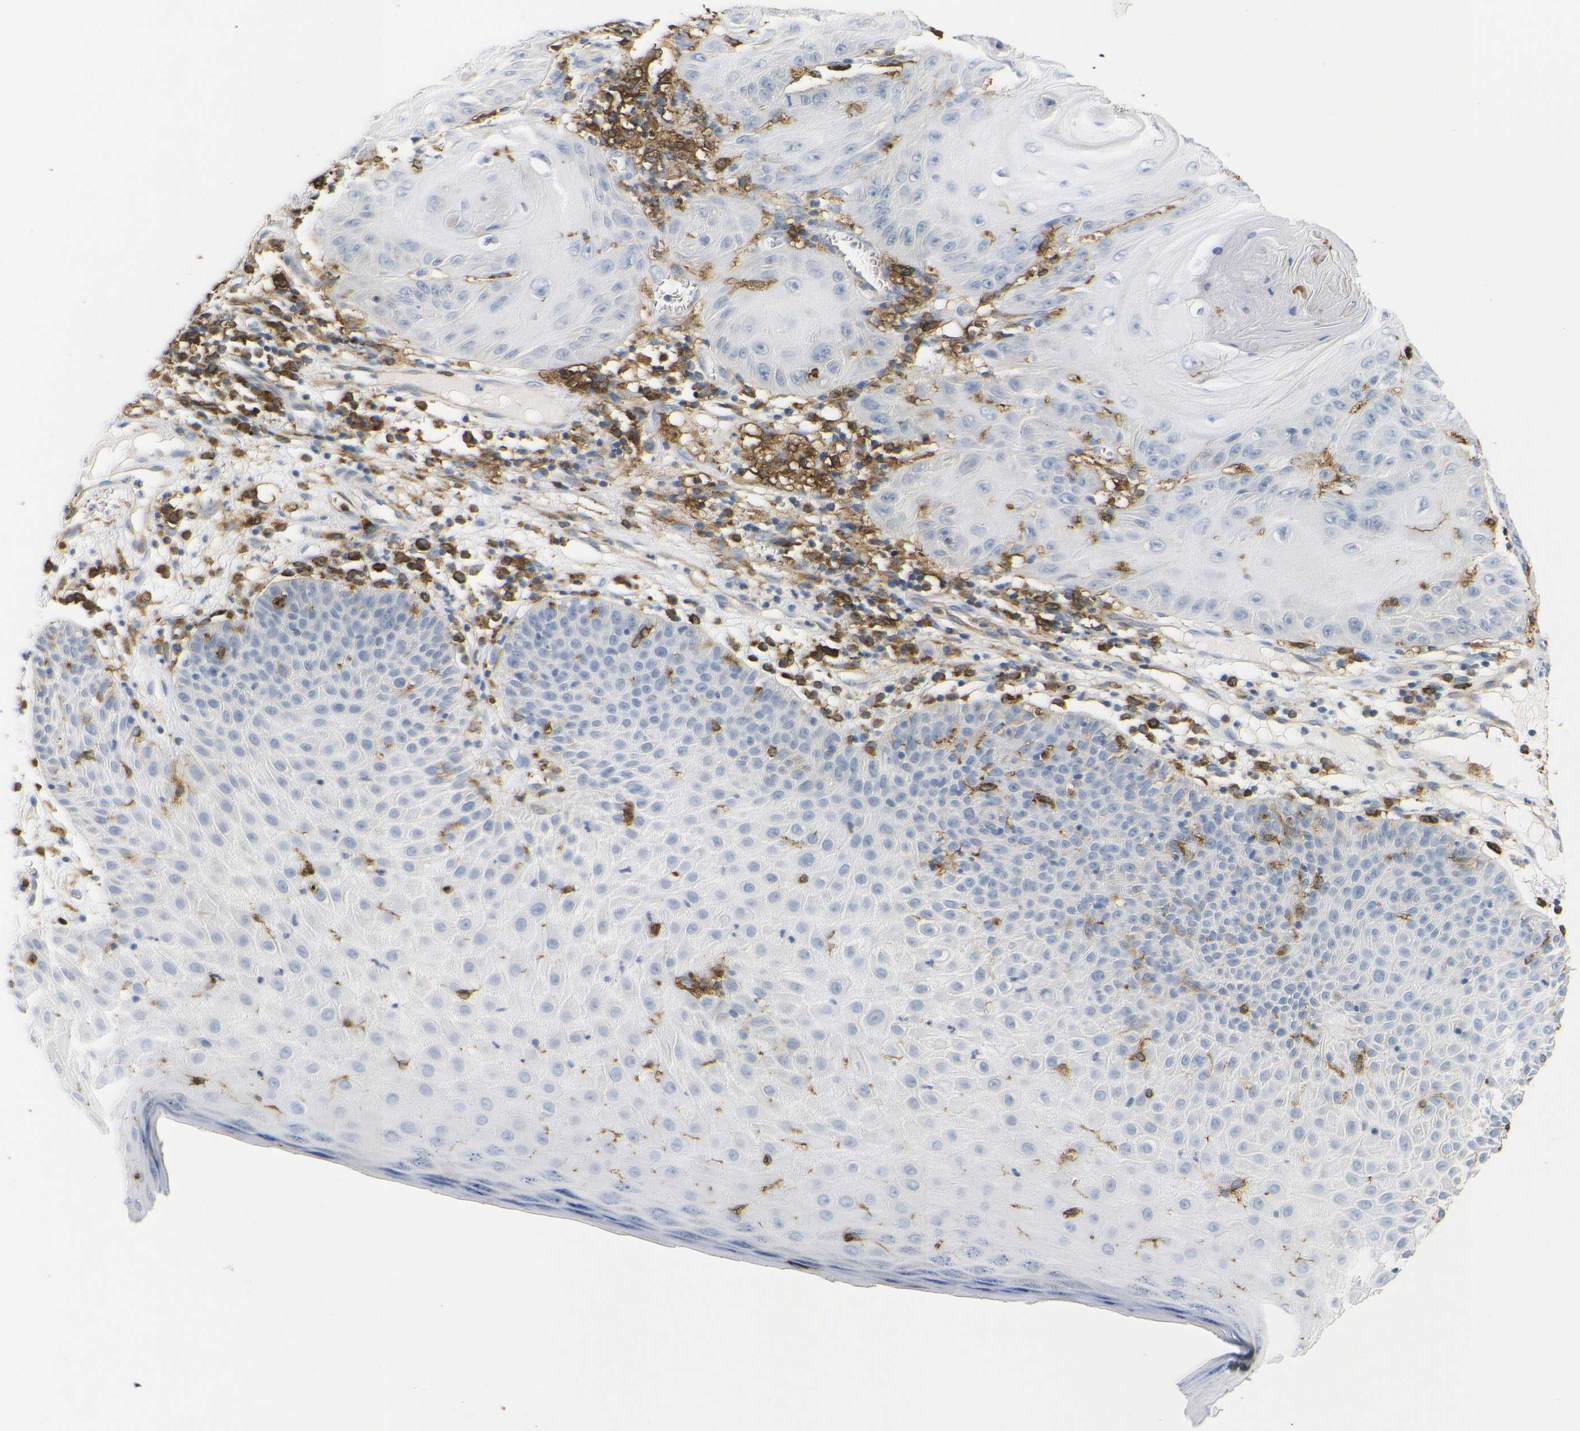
{"staining": {"intensity": "negative", "quantity": "none", "location": "none"}, "tissue": "skin cancer", "cell_type": "Tumor cells", "image_type": "cancer", "snomed": [{"axis": "morphology", "description": "Squamous cell carcinoma, NOS"}, {"axis": "topography", "description": "Skin"}], "caption": "A photomicrograph of human squamous cell carcinoma (skin) is negative for staining in tumor cells. (Brightfield microscopy of DAB (3,3'-diaminobenzidine) immunohistochemistry (IHC) at high magnification).", "gene": "HLA-DQB1", "patient": {"sex": "female", "age": 78}}